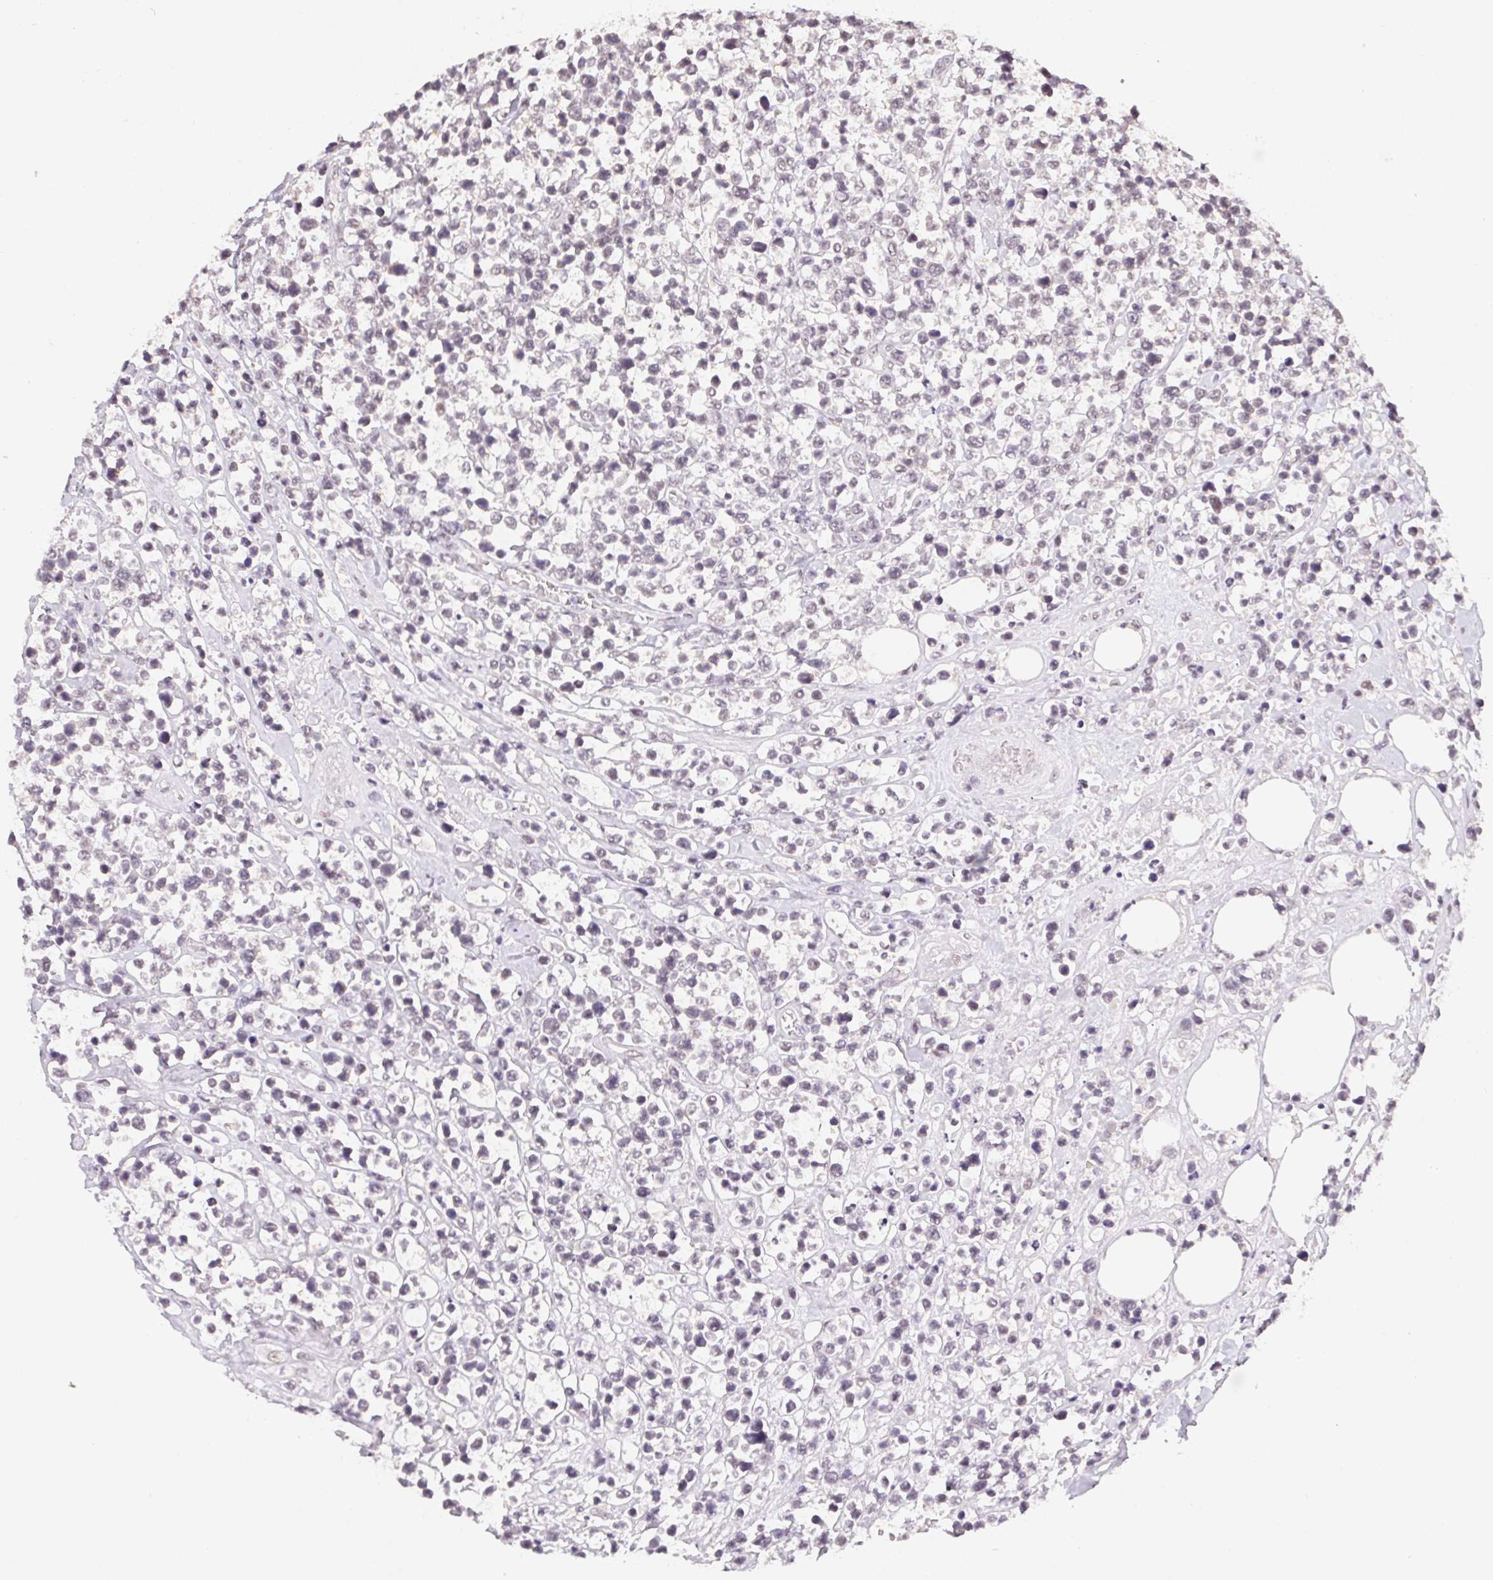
{"staining": {"intensity": "negative", "quantity": "none", "location": "none"}, "tissue": "lymphoma", "cell_type": "Tumor cells", "image_type": "cancer", "snomed": [{"axis": "morphology", "description": "Malignant lymphoma, non-Hodgkin's type, High grade"}, {"axis": "topography", "description": "Soft tissue"}], "caption": "High magnification brightfield microscopy of lymphoma stained with DAB (brown) and counterstained with hematoxylin (blue): tumor cells show no significant positivity.", "gene": "KDM4D", "patient": {"sex": "female", "age": 56}}